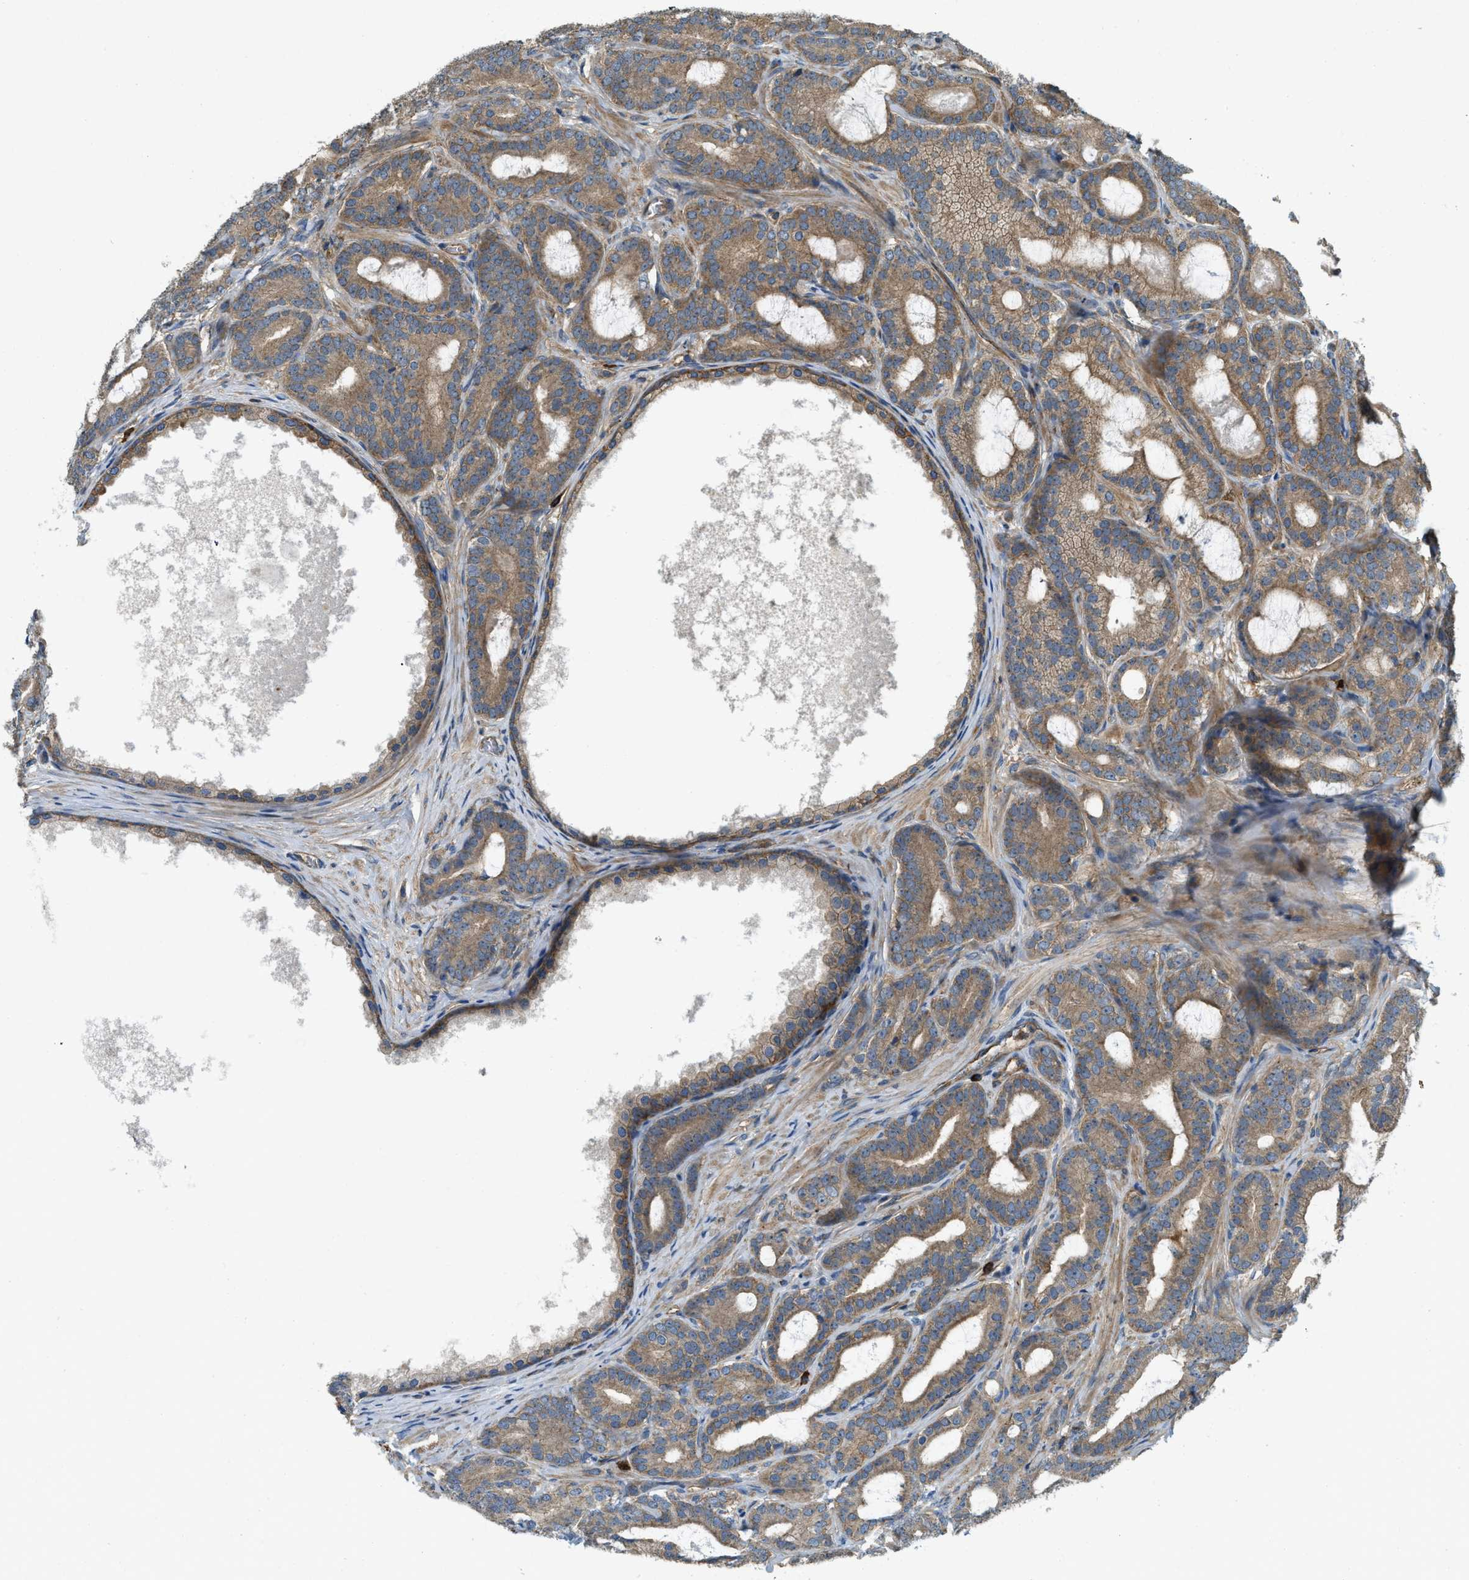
{"staining": {"intensity": "moderate", "quantity": ">75%", "location": "cytoplasmic/membranous"}, "tissue": "prostate cancer", "cell_type": "Tumor cells", "image_type": "cancer", "snomed": [{"axis": "morphology", "description": "Adenocarcinoma, High grade"}, {"axis": "topography", "description": "Prostate"}], "caption": "Tumor cells reveal medium levels of moderate cytoplasmic/membranous staining in about >75% of cells in human prostate high-grade adenocarcinoma.", "gene": "BAG4", "patient": {"sex": "male", "age": 60}}